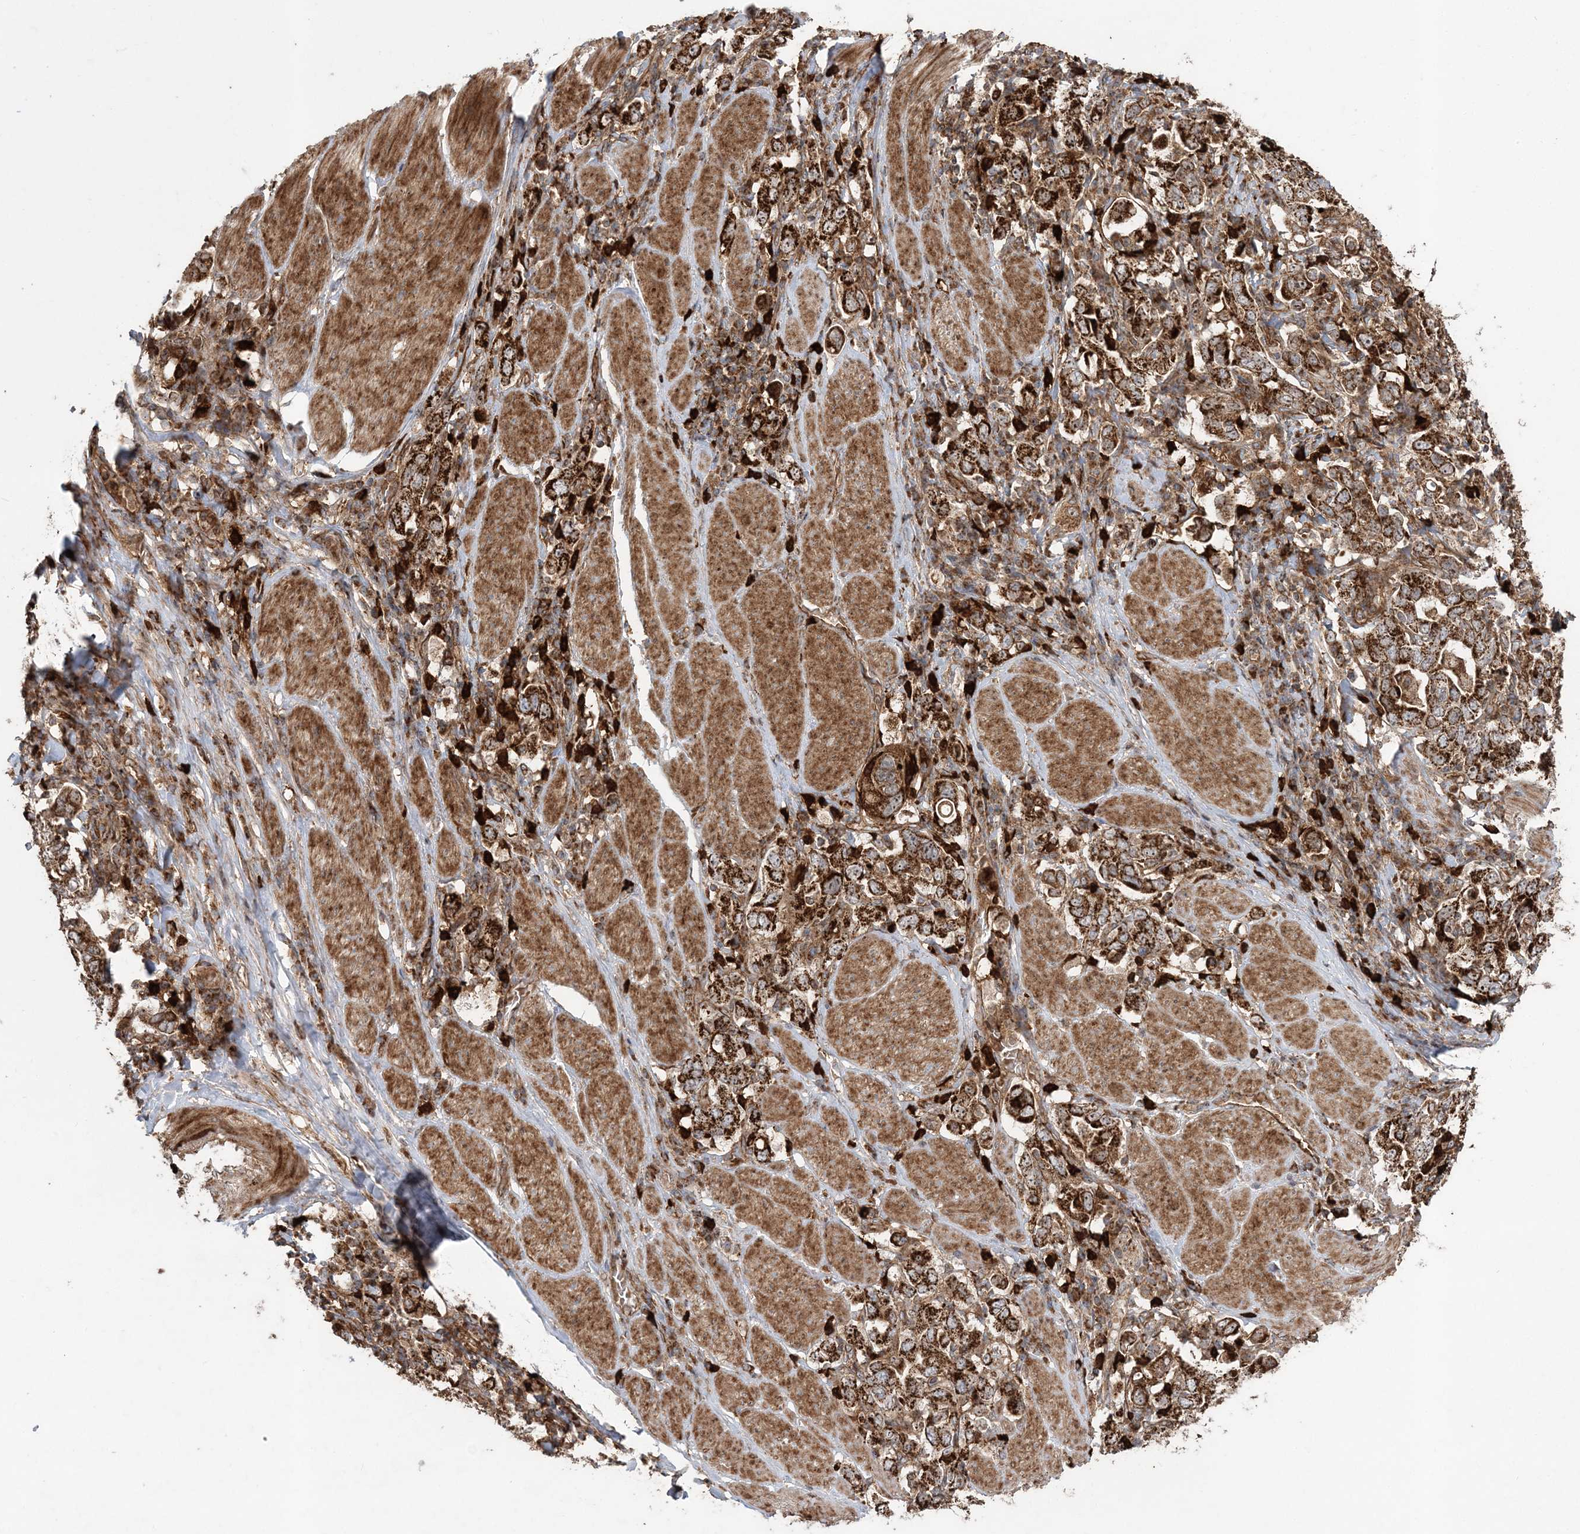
{"staining": {"intensity": "strong", "quantity": ">75%", "location": "cytoplasmic/membranous"}, "tissue": "stomach cancer", "cell_type": "Tumor cells", "image_type": "cancer", "snomed": [{"axis": "morphology", "description": "Adenocarcinoma, NOS"}, {"axis": "topography", "description": "Stomach, upper"}], "caption": "Strong cytoplasmic/membranous expression is present in approximately >75% of tumor cells in stomach cancer. The protein of interest is stained brown, and the nuclei are stained in blue (DAB (3,3'-diaminobenzidine) IHC with brightfield microscopy, high magnification).", "gene": "LRPPRC", "patient": {"sex": "male", "age": 62}}